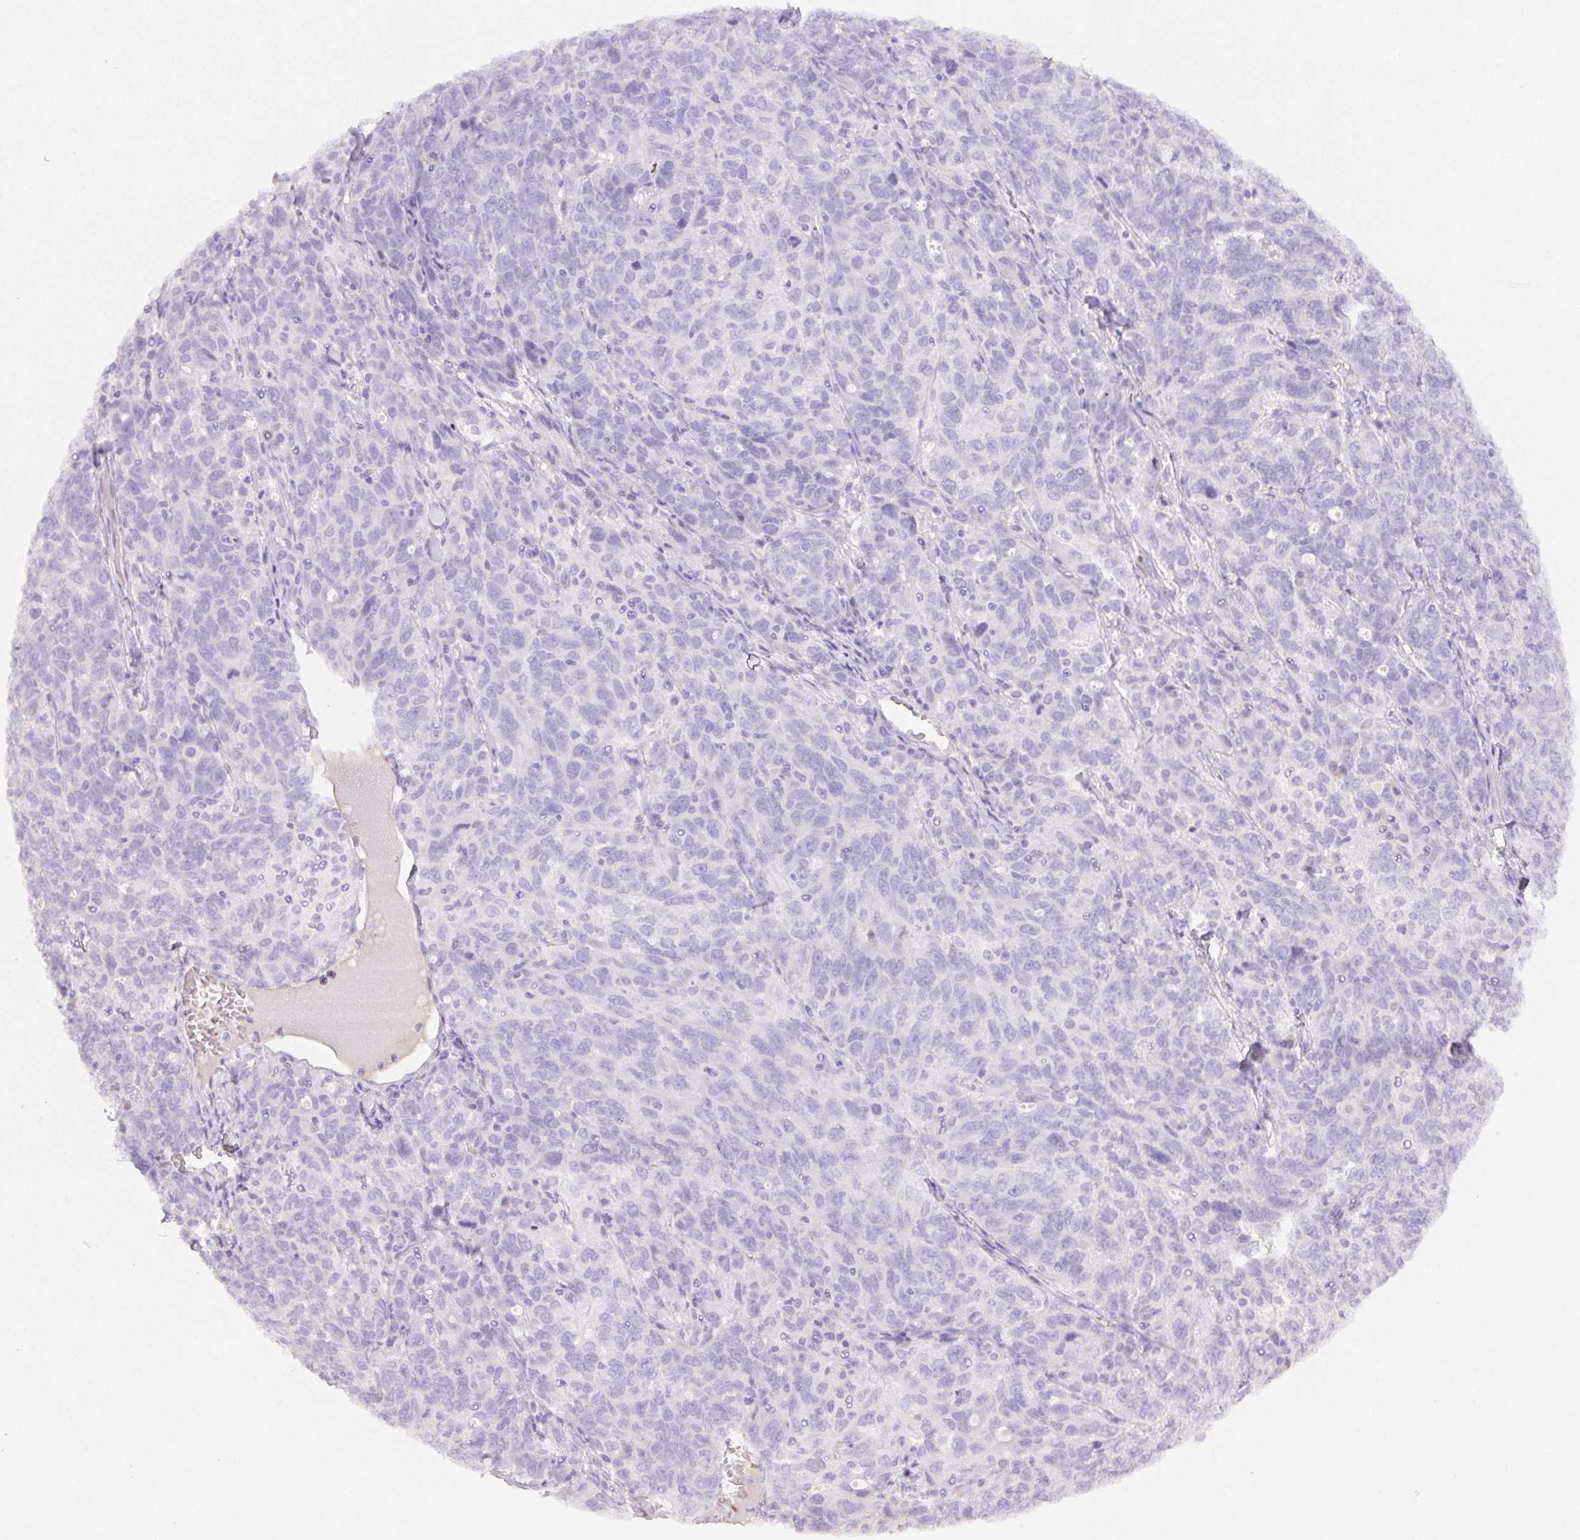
{"staining": {"intensity": "negative", "quantity": "none", "location": "none"}, "tissue": "ovarian cancer", "cell_type": "Tumor cells", "image_type": "cancer", "snomed": [{"axis": "morphology", "description": "Cystadenocarcinoma, serous, NOS"}, {"axis": "topography", "description": "Ovary"}], "caption": "Protein analysis of ovarian cancer exhibits no significant expression in tumor cells.", "gene": "PADI4", "patient": {"sex": "female", "age": 71}}